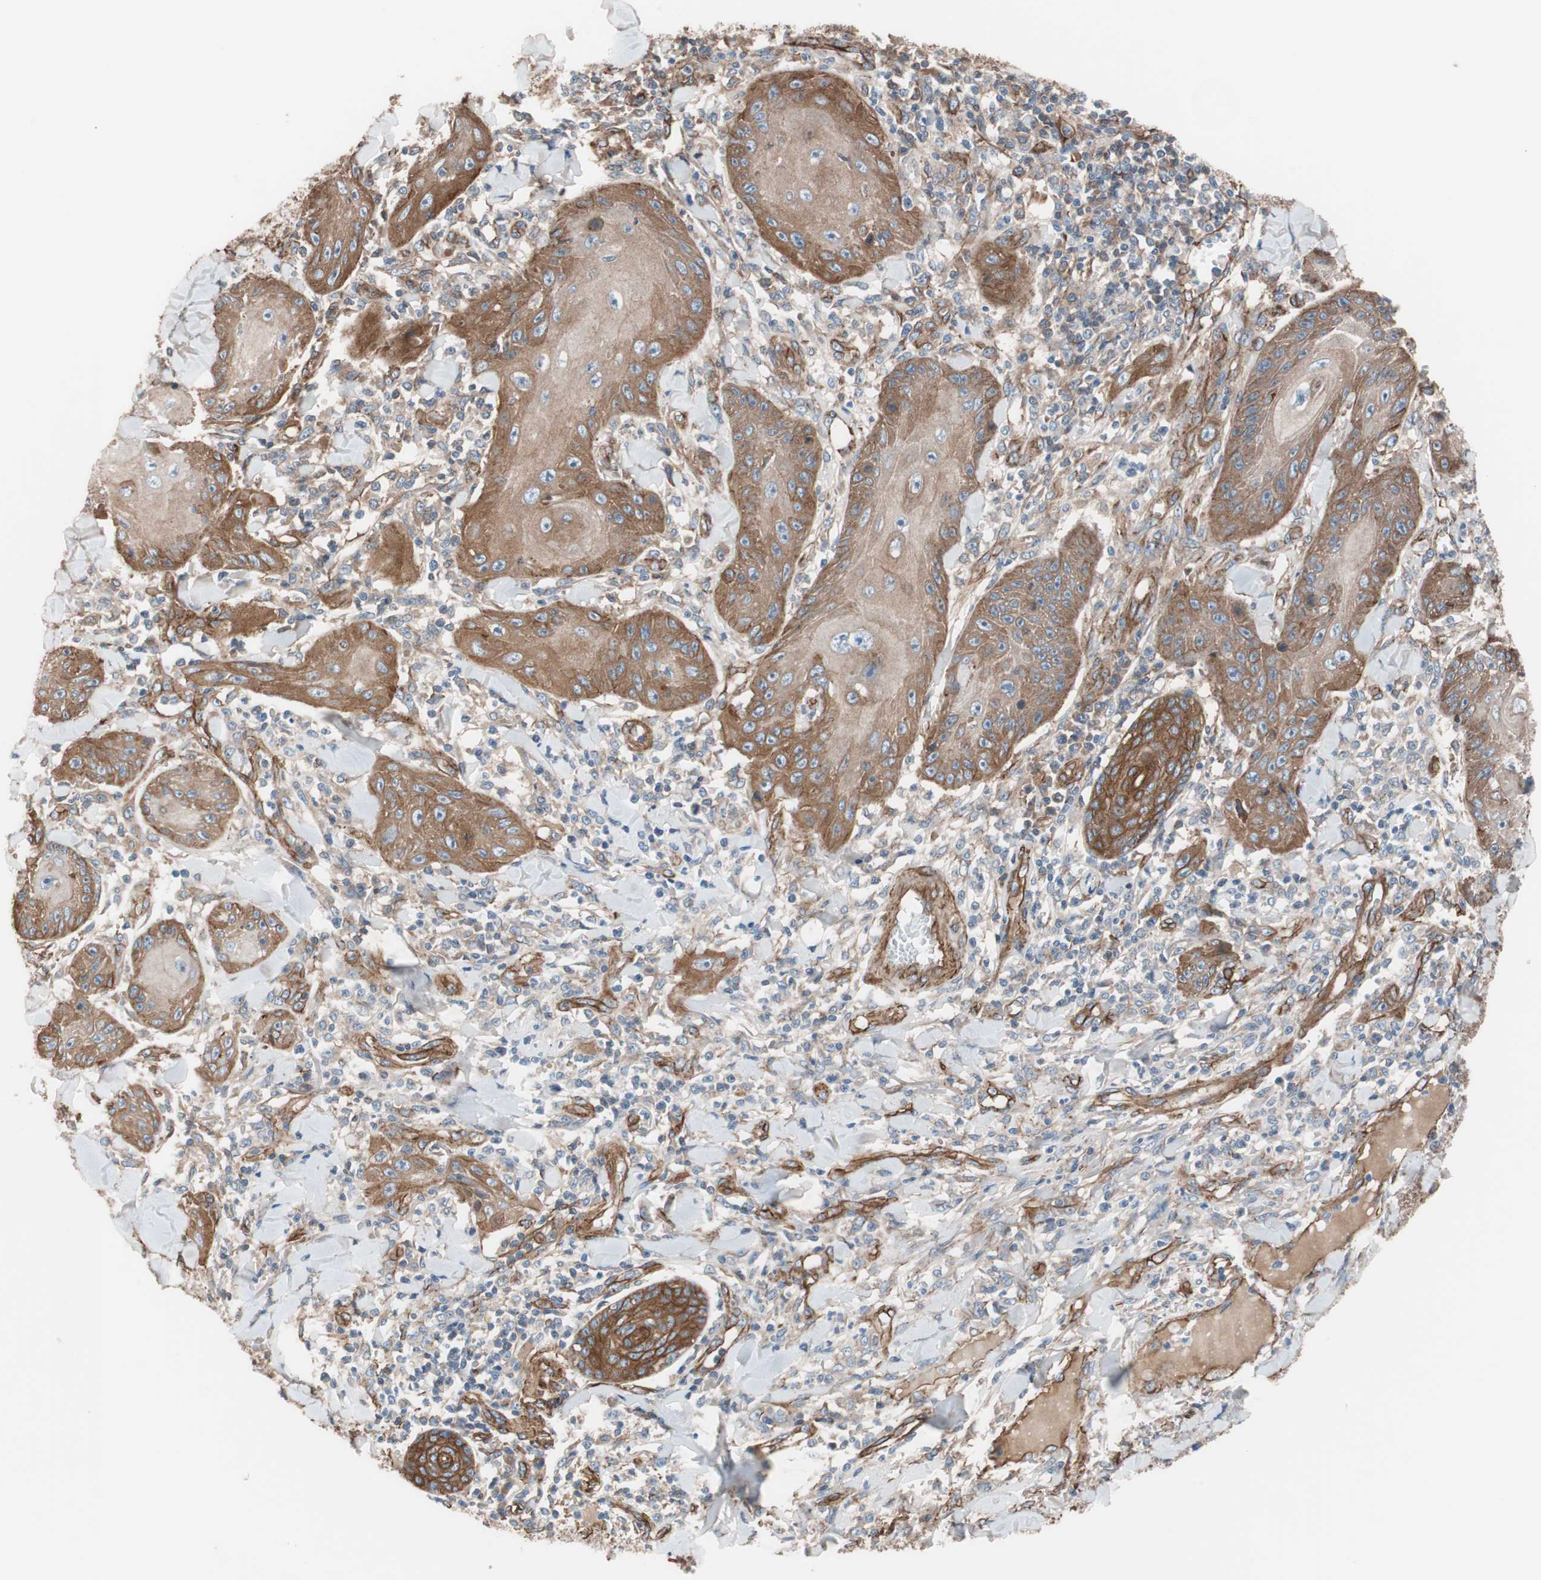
{"staining": {"intensity": "moderate", "quantity": "25%-75%", "location": "cytoplasmic/membranous"}, "tissue": "skin cancer", "cell_type": "Tumor cells", "image_type": "cancer", "snomed": [{"axis": "morphology", "description": "Squamous cell carcinoma, NOS"}, {"axis": "topography", "description": "Skin"}], "caption": "High-magnification brightfield microscopy of skin cancer stained with DAB (brown) and counterstained with hematoxylin (blue). tumor cells exhibit moderate cytoplasmic/membranous positivity is present in approximately25%-75% of cells.", "gene": "SPINT1", "patient": {"sex": "female", "age": 78}}